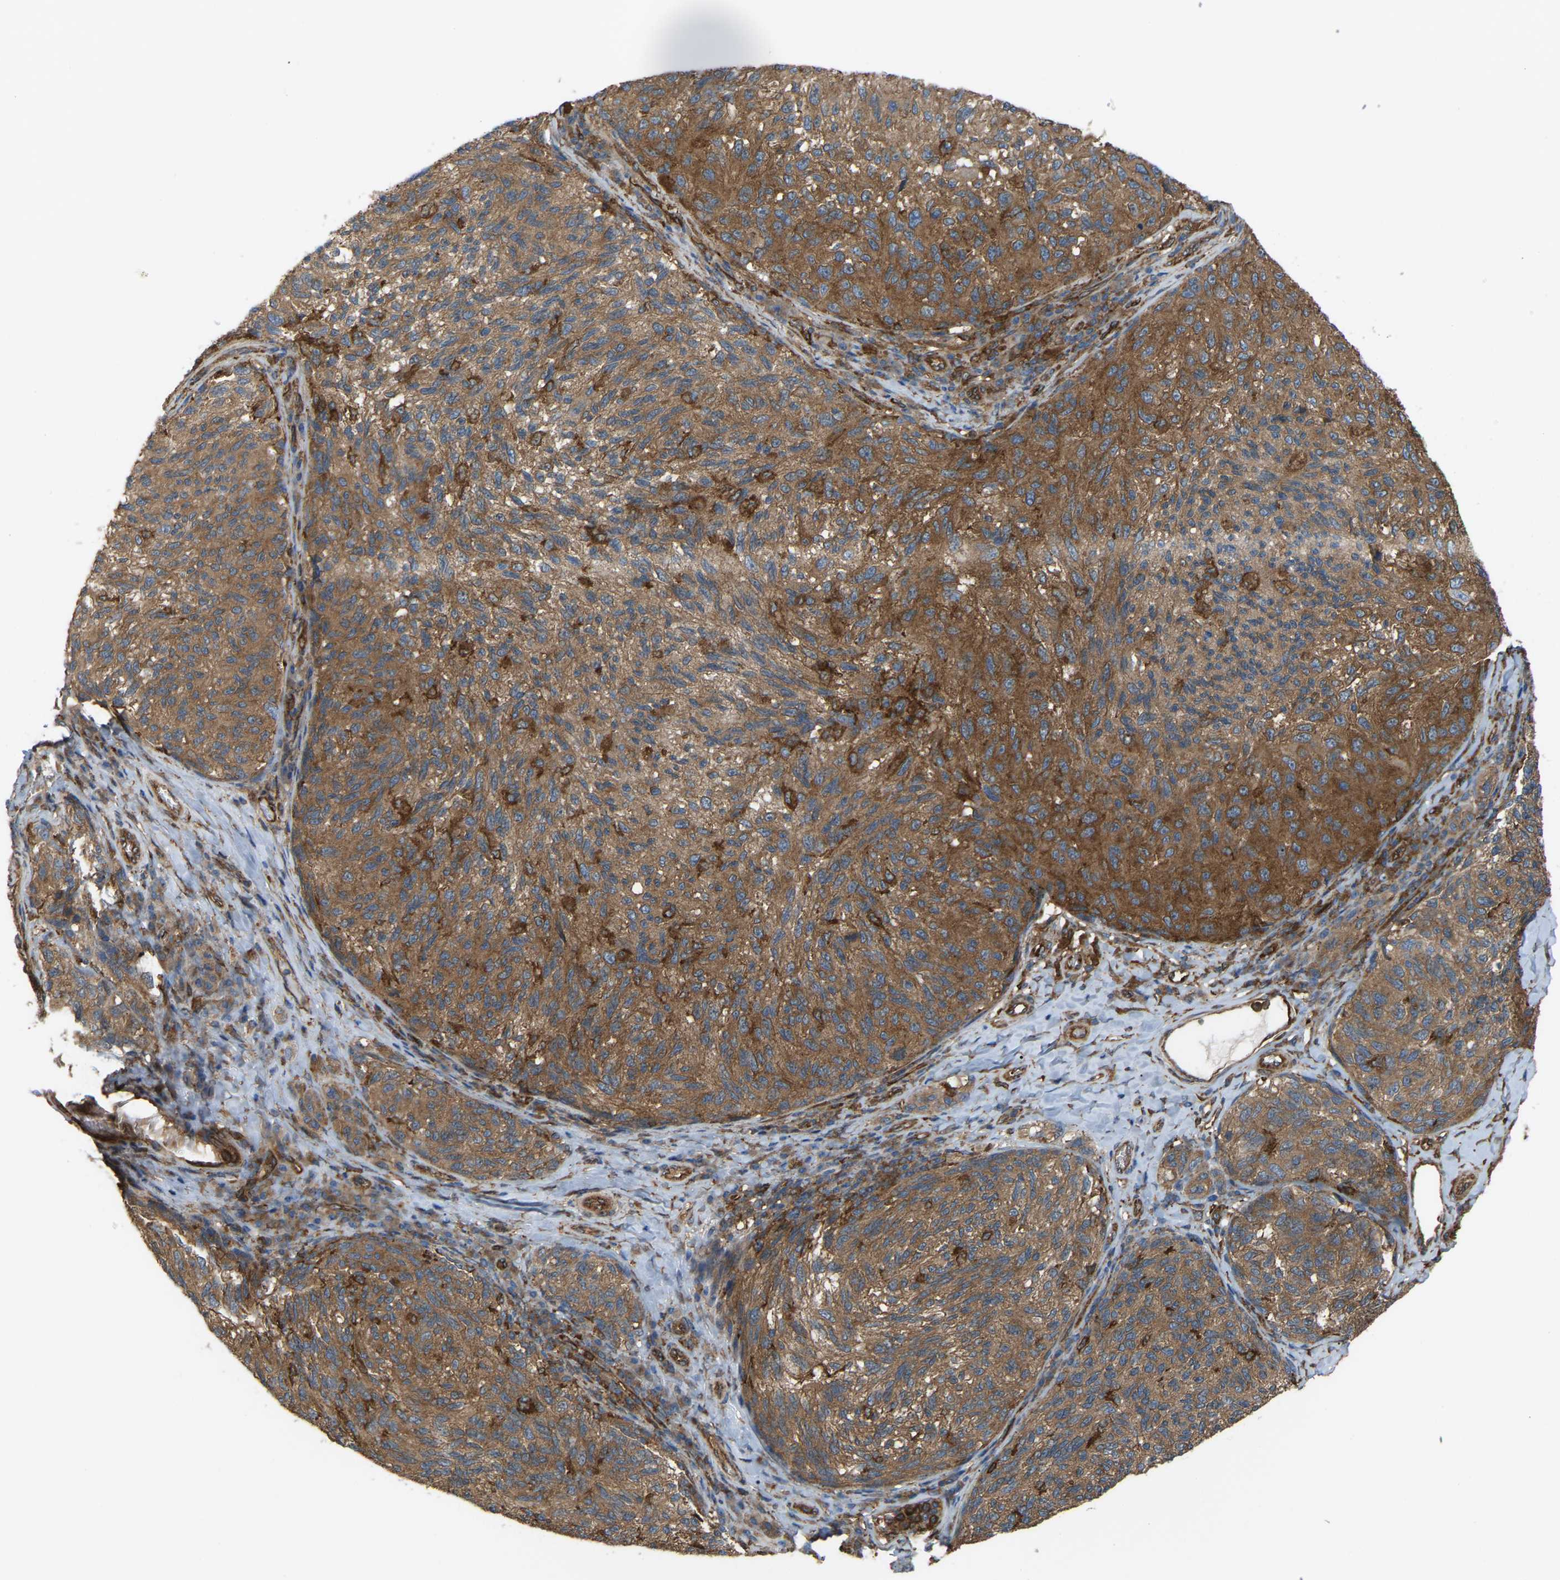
{"staining": {"intensity": "moderate", "quantity": ">75%", "location": "cytoplasmic/membranous"}, "tissue": "melanoma", "cell_type": "Tumor cells", "image_type": "cancer", "snomed": [{"axis": "morphology", "description": "Malignant melanoma, NOS"}, {"axis": "topography", "description": "Skin"}], "caption": "Immunohistochemical staining of melanoma shows medium levels of moderate cytoplasmic/membranous protein staining in approximately >75% of tumor cells.", "gene": "PICALM", "patient": {"sex": "female", "age": 73}}